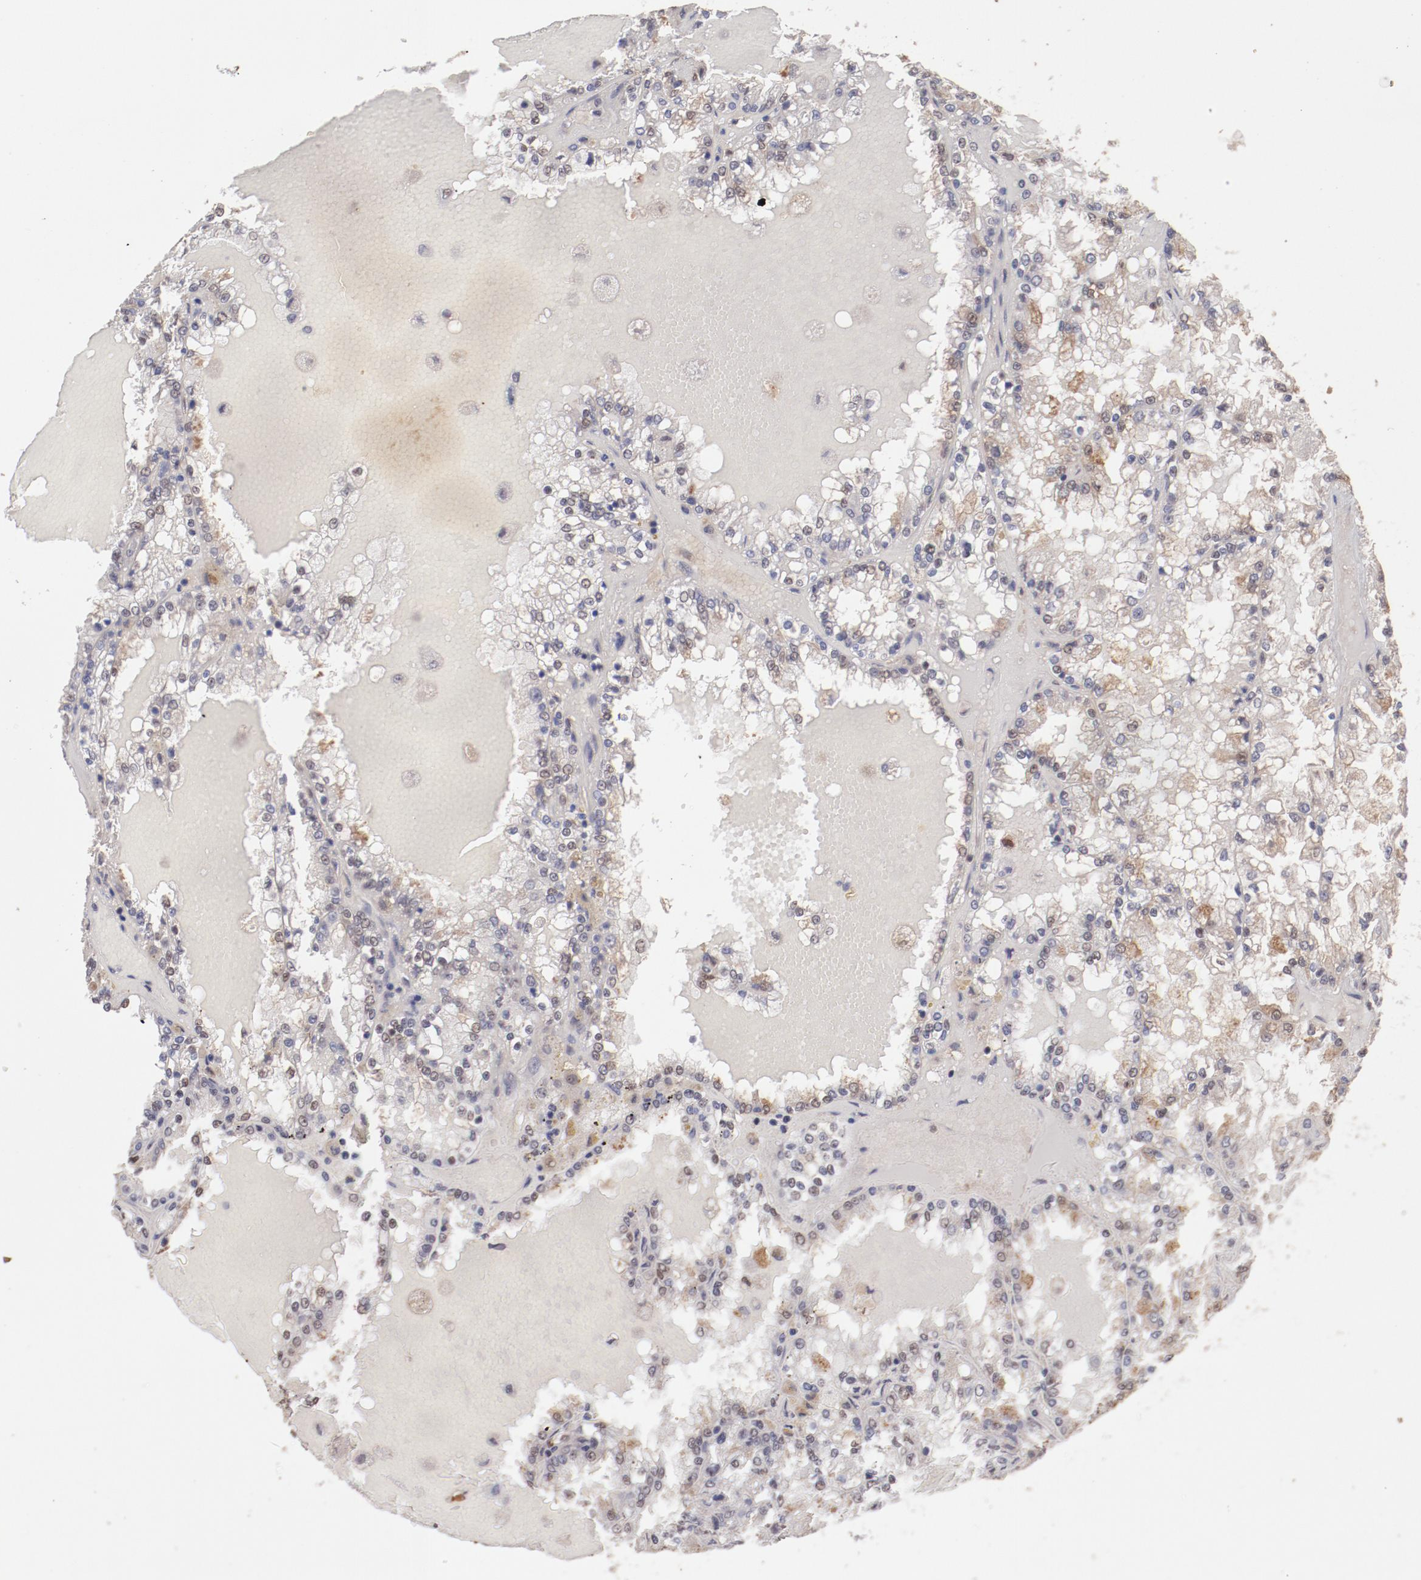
{"staining": {"intensity": "weak", "quantity": "<25%", "location": "nuclear"}, "tissue": "renal cancer", "cell_type": "Tumor cells", "image_type": "cancer", "snomed": [{"axis": "morphology", "description": "Adenocarcinoma, NOS"}, {"axis": "topography", "description": "Kidney"}], "caption": "The micrograph exhibits no significant expression in tumor cells of renal cancer.", "gene": "CLOCK", "patient": {"sex": "female", "age": 56}}